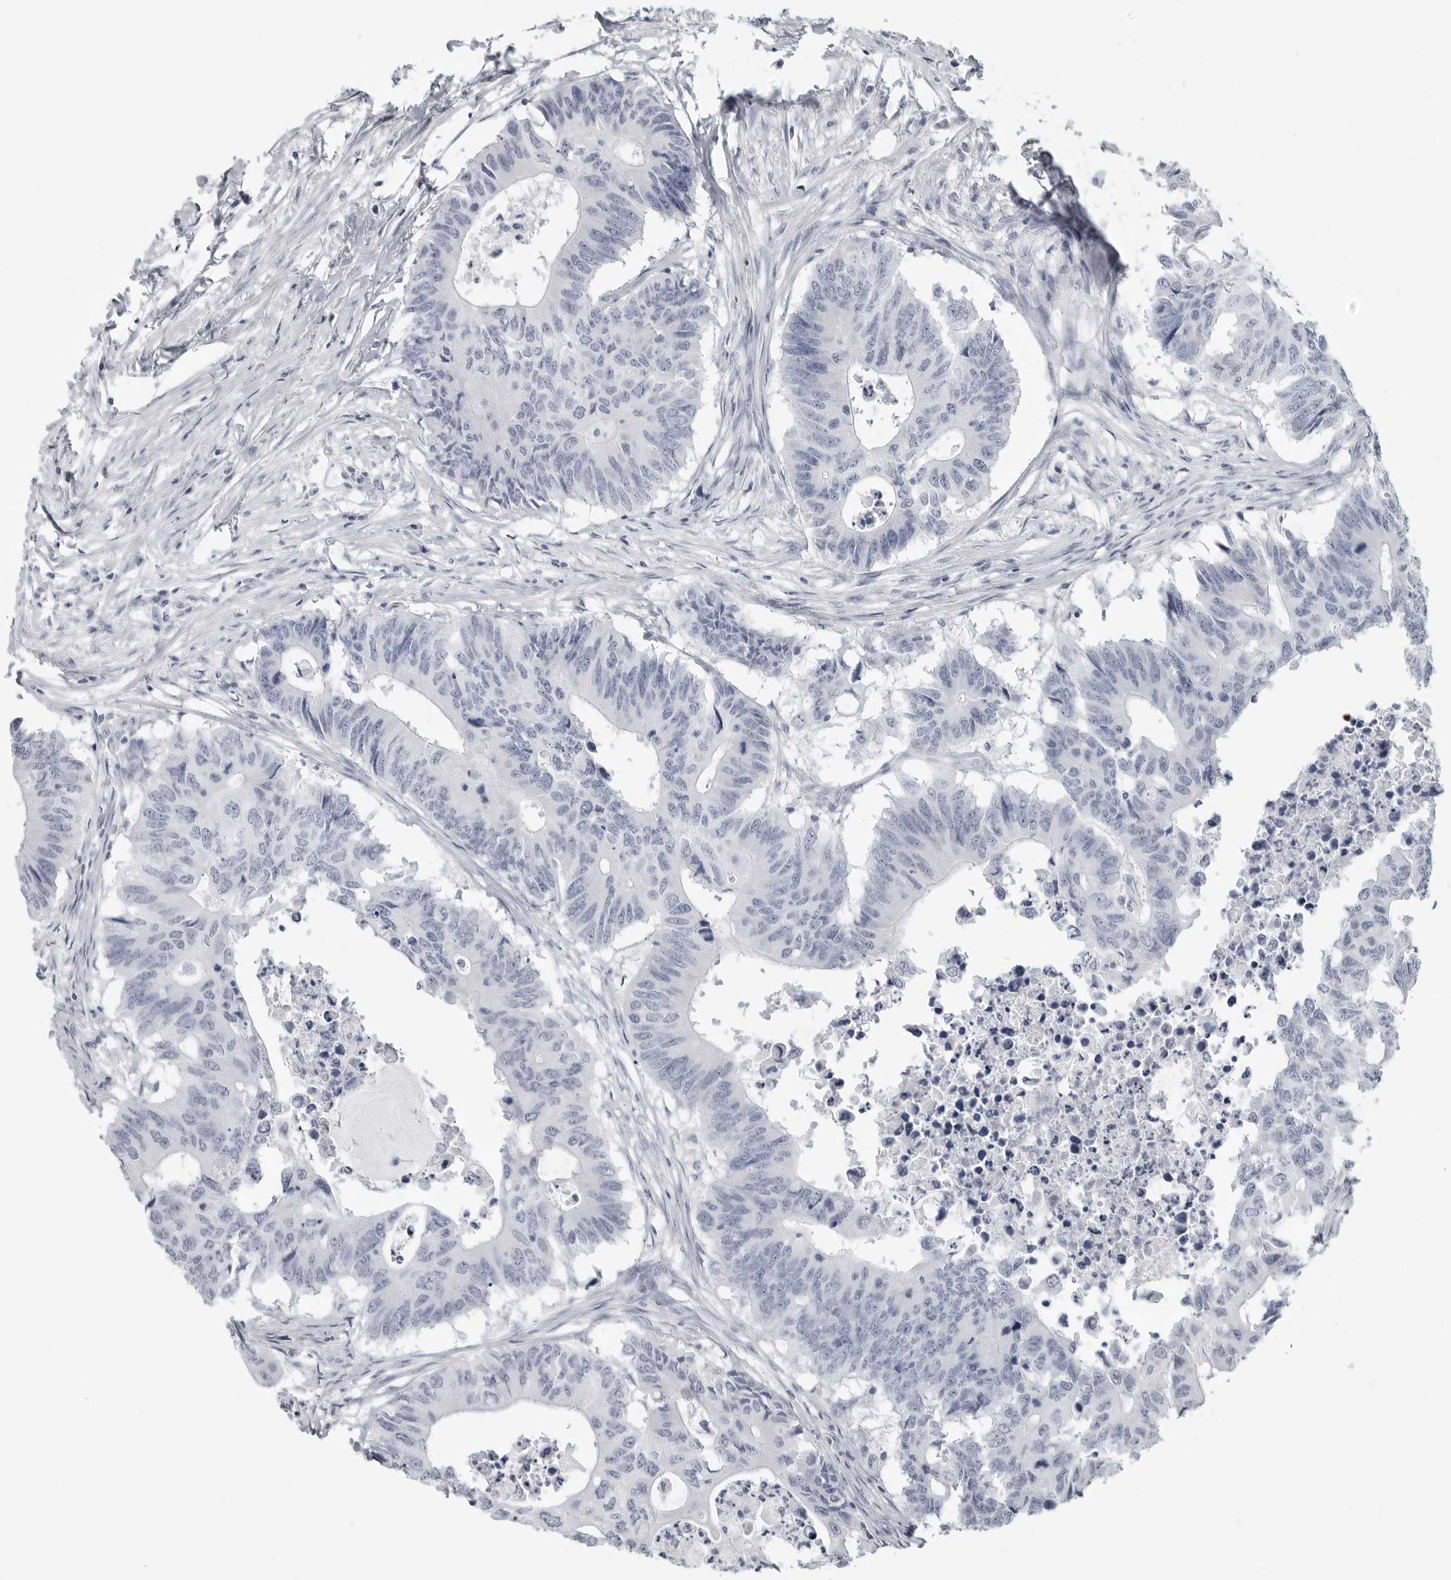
{"staining": {"intensity": "negative", "quantity": "none", "location": "none"}, "tissue": "colorectal cancer", "cell_type": "Tumor cells", "image_type": "cancer", "snomed": [{"axis": "morphology", "description": "Adenocarcinoma, NOS"}, {"axis": "topography", "description": "Colon"}], "caption": "Protein analysis of adenocarcinoma (colorectal) reveals no significant staining in tumor cells.", "gene": "LY6D", "patient": {"sex": "male", "age": 71}}